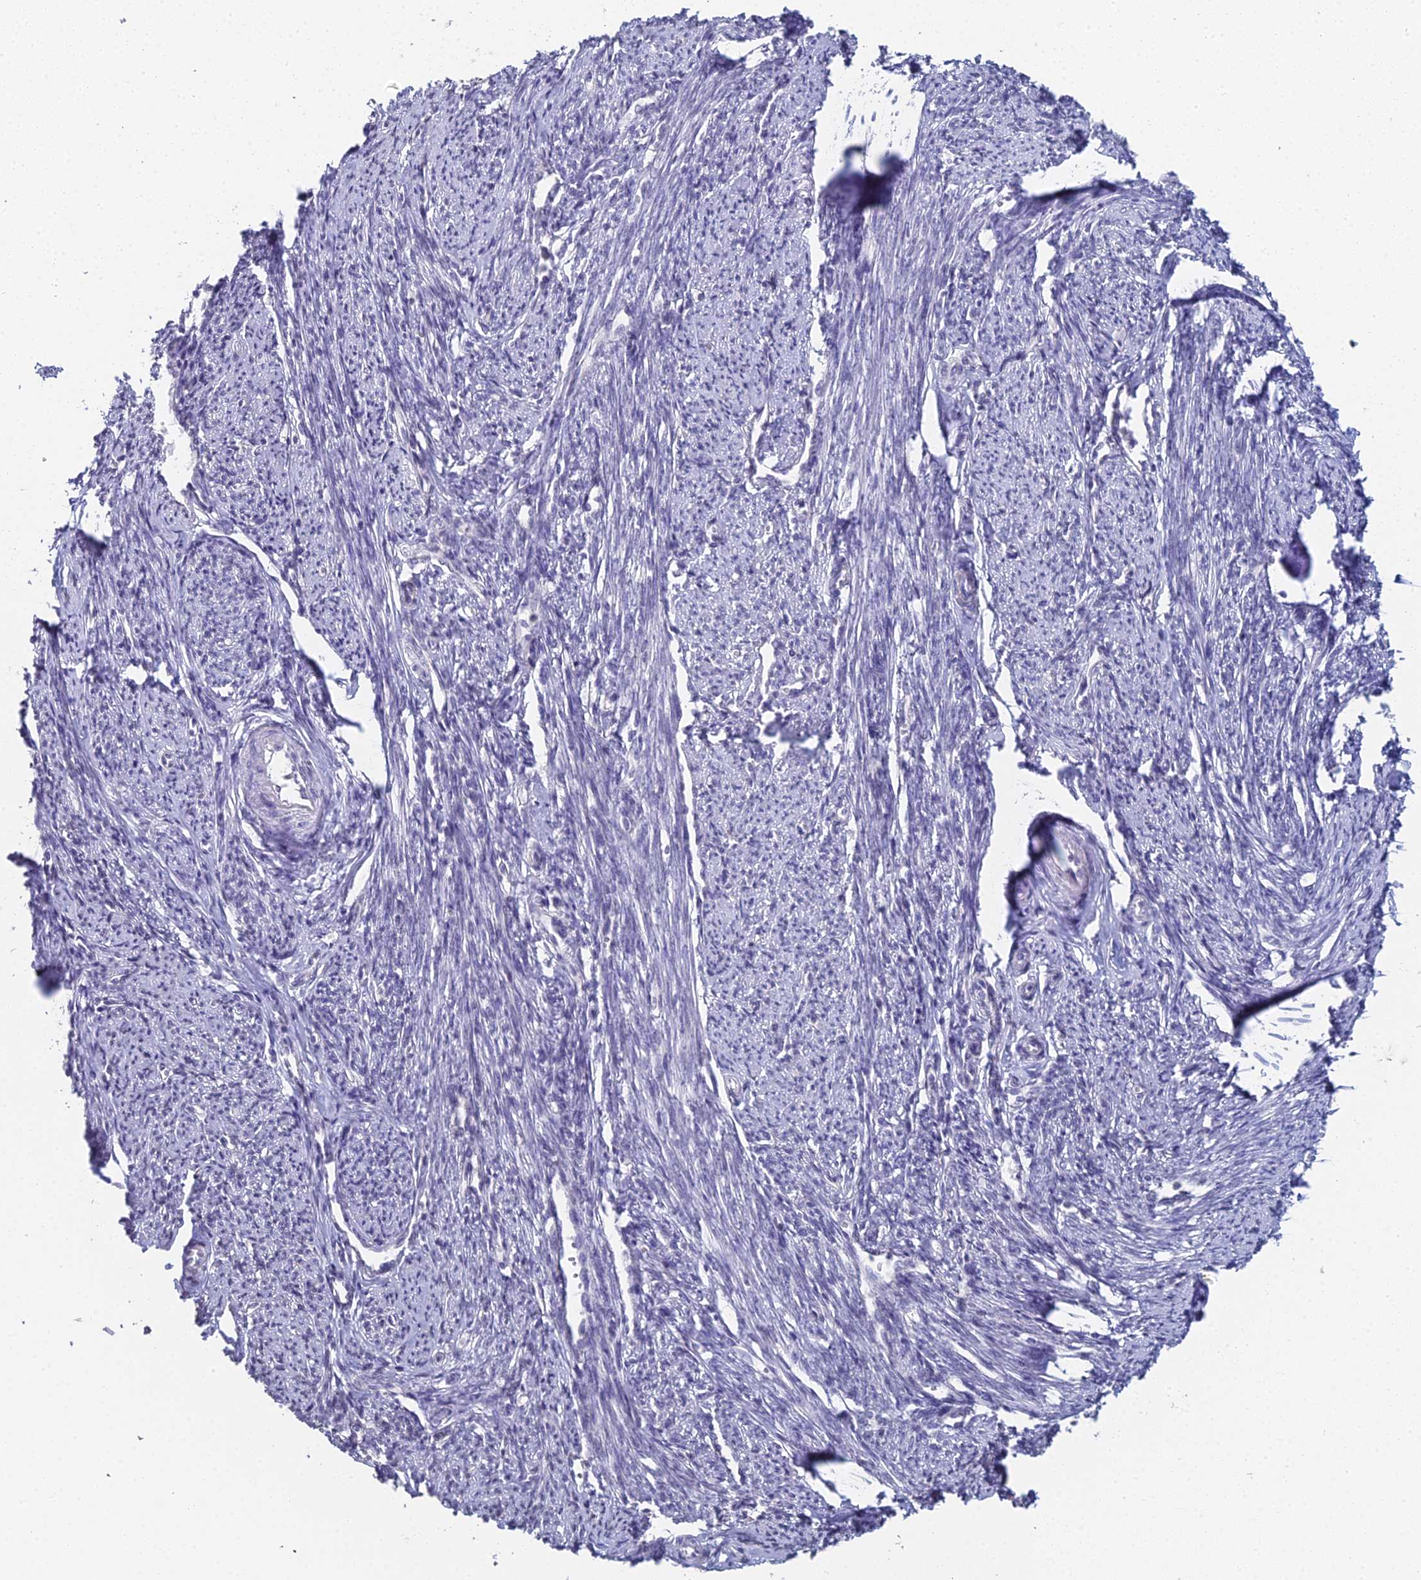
{"staining": {"intensity": "negative", "quantity": "none", "location": "none"}, "tissue": "smooth muscle", "cell_type": "Smooth muscle cells", "image_type": "normal", "snomed": [{"axis": "morphology", "description": "Normal tissue, NOS"}, {"axis": "topography", "description": "Smooth muscle"}, {"axis": "topography", "description": "Uterus"}], "caption": "IHC histopathology image of normal smooth muscle stained for a protein (brown), which exhibits no staining in smooth muscle cells.", "gene": "PRR22", "patient": {"sex": "female", "age": 59}}